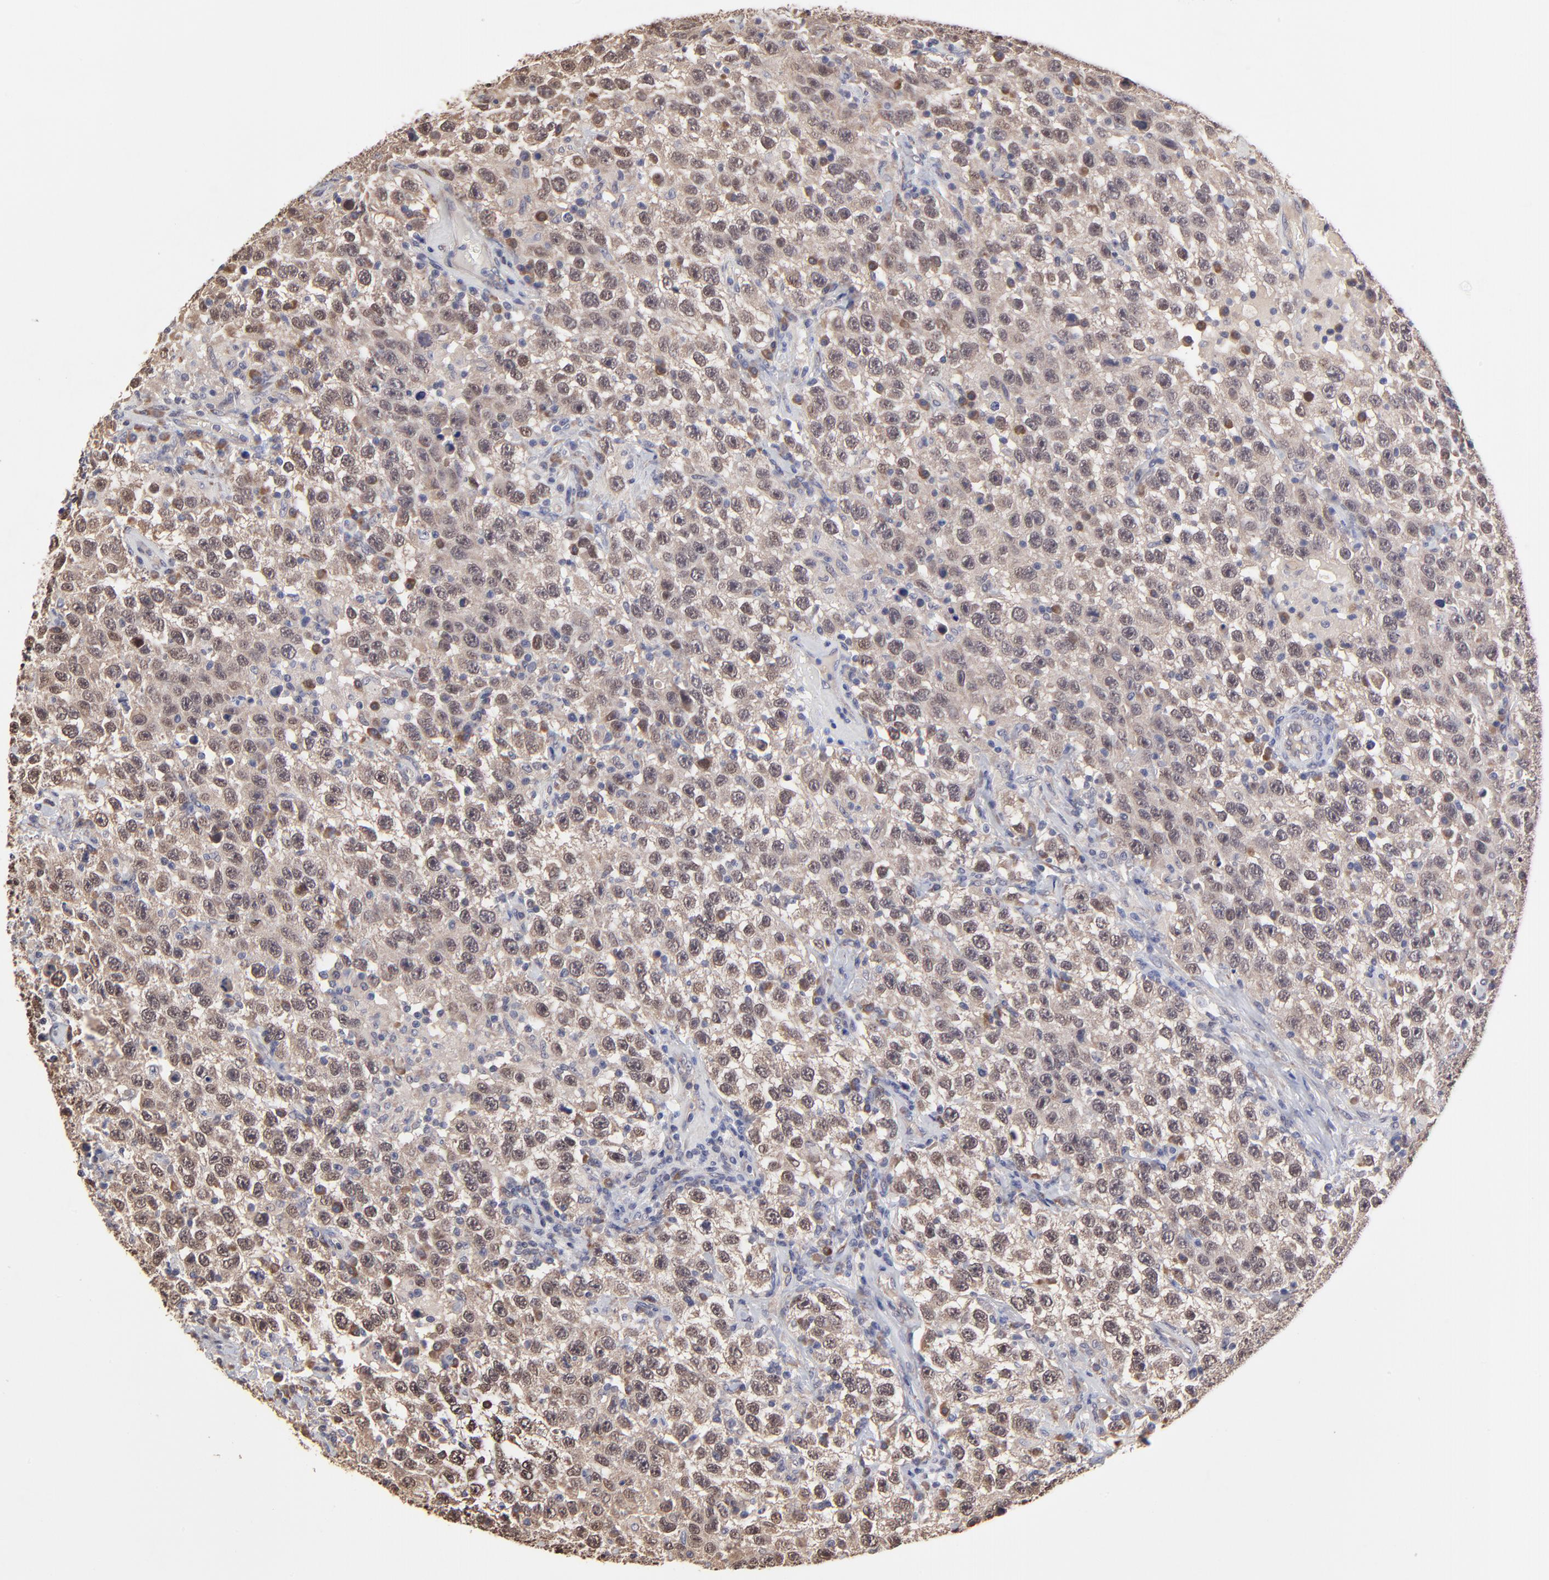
{"staining": {"intensity": "moderate", "quantity": ">75%", "location": "cytoplasmic/membranous,nuclear"}, "tissue": "testis cancer", "cell_type": "Tumor cells", "image_type": "cancer", "snomed": [{"axis": "morphology", "description": "Seminoma, NOS"}, {"axis": "topography", "description": "Testis"}], "caption": "Immunohistochemistry (DAB (3,3'-diaminobenzidine)) staining of human seminoma (testis) demonstrates moderate cytoplasmic/membranous and nuclear protein expression in approximately >75% of tumor cells.", "gene": "CHL1", "patient": {"sex": "male", "age": 41}}